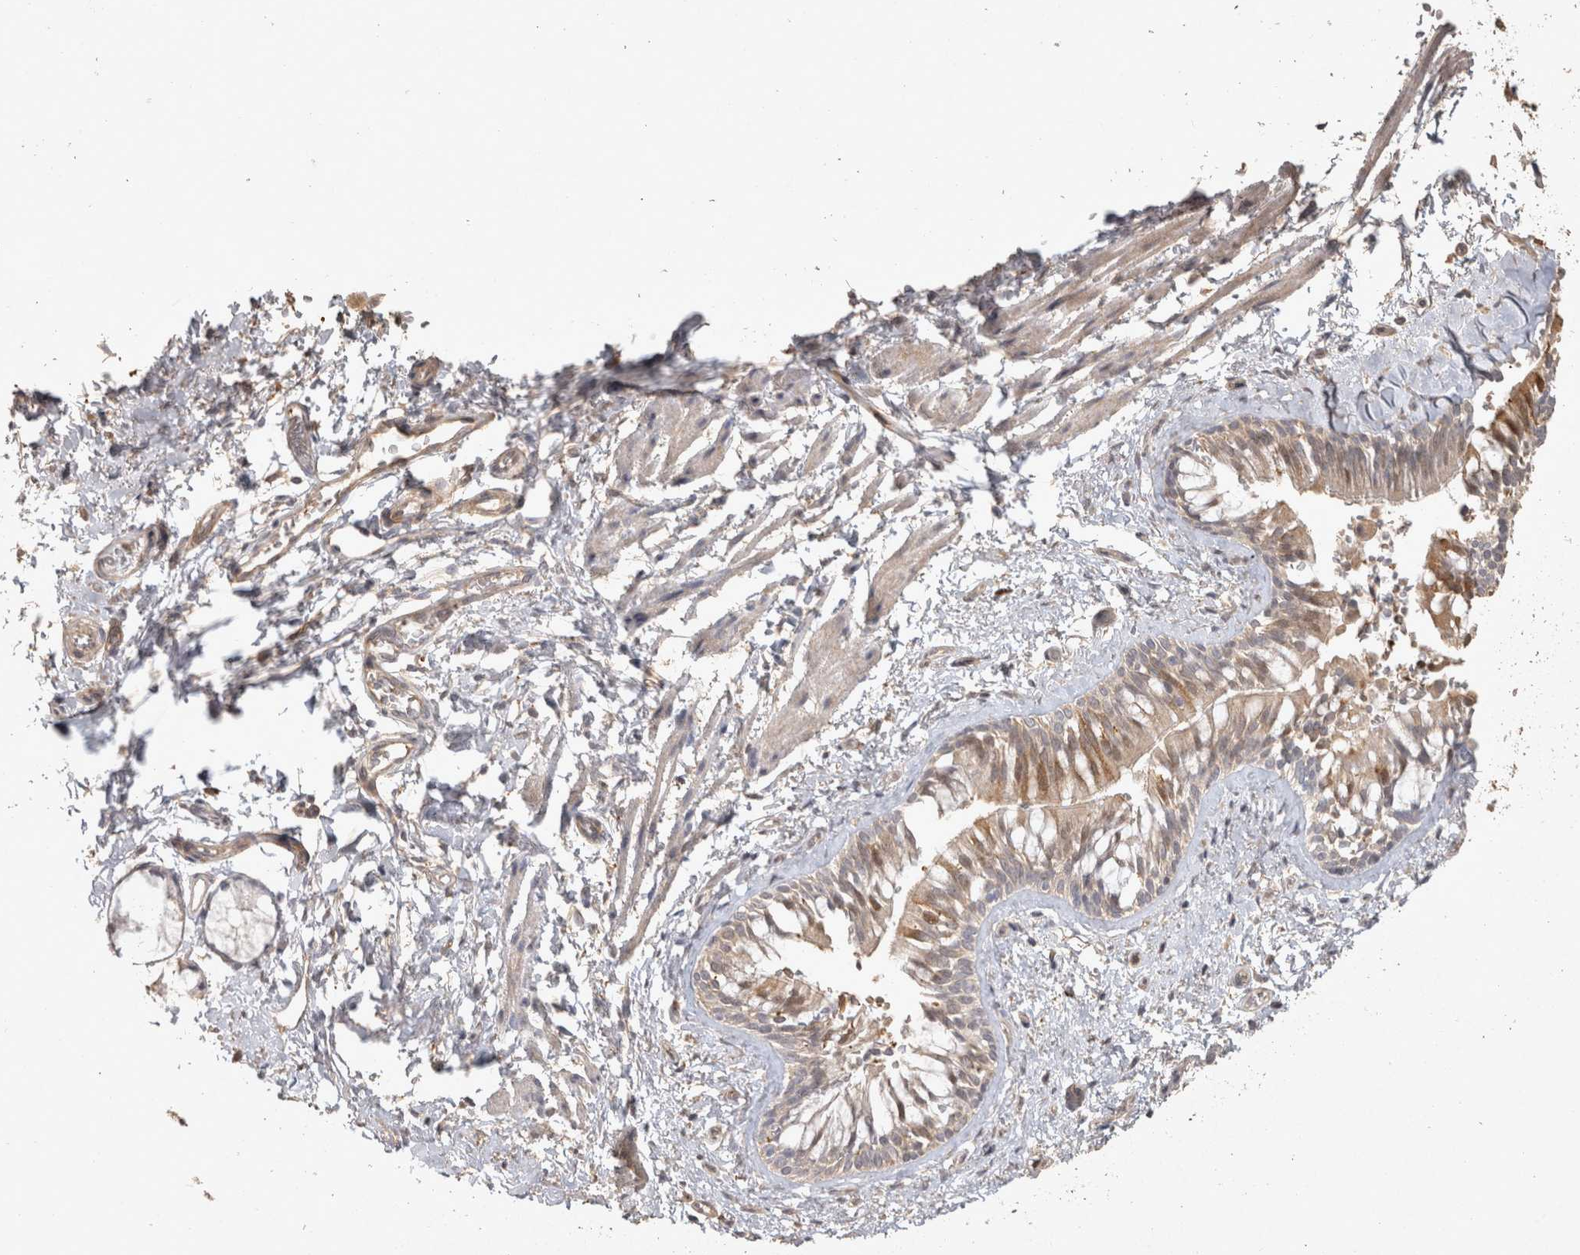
{"staining": {"intensity": "moderate", "quantity": ">75%", "location": "cytoplasmic/membranous"}, "tissue": "bronchus", "cell_type": "Respiratory epithelial cells", "image_type": "normal", "snomed": [{"axis": "morphology", "description": "Normal tissue, NOS"}, {"axis": "morphology", "description": "Inflammation, NOS"}, {"axis": "topography", "description": "Cartilage tissue"}, {"axis": "topography", "description": "Bronchus"}, {"axis": "topography", "description": "Lung"}], "caption": "DAB immunohistochemical staining of benign human bronchus displays moderate cytoplasmic/membranous protein expression in approximately >75% of respiratory epithelial cells. Nuclei are stained in blue.", "gene": "OSTN", "patient": {"sex": "female", "age": 64}}